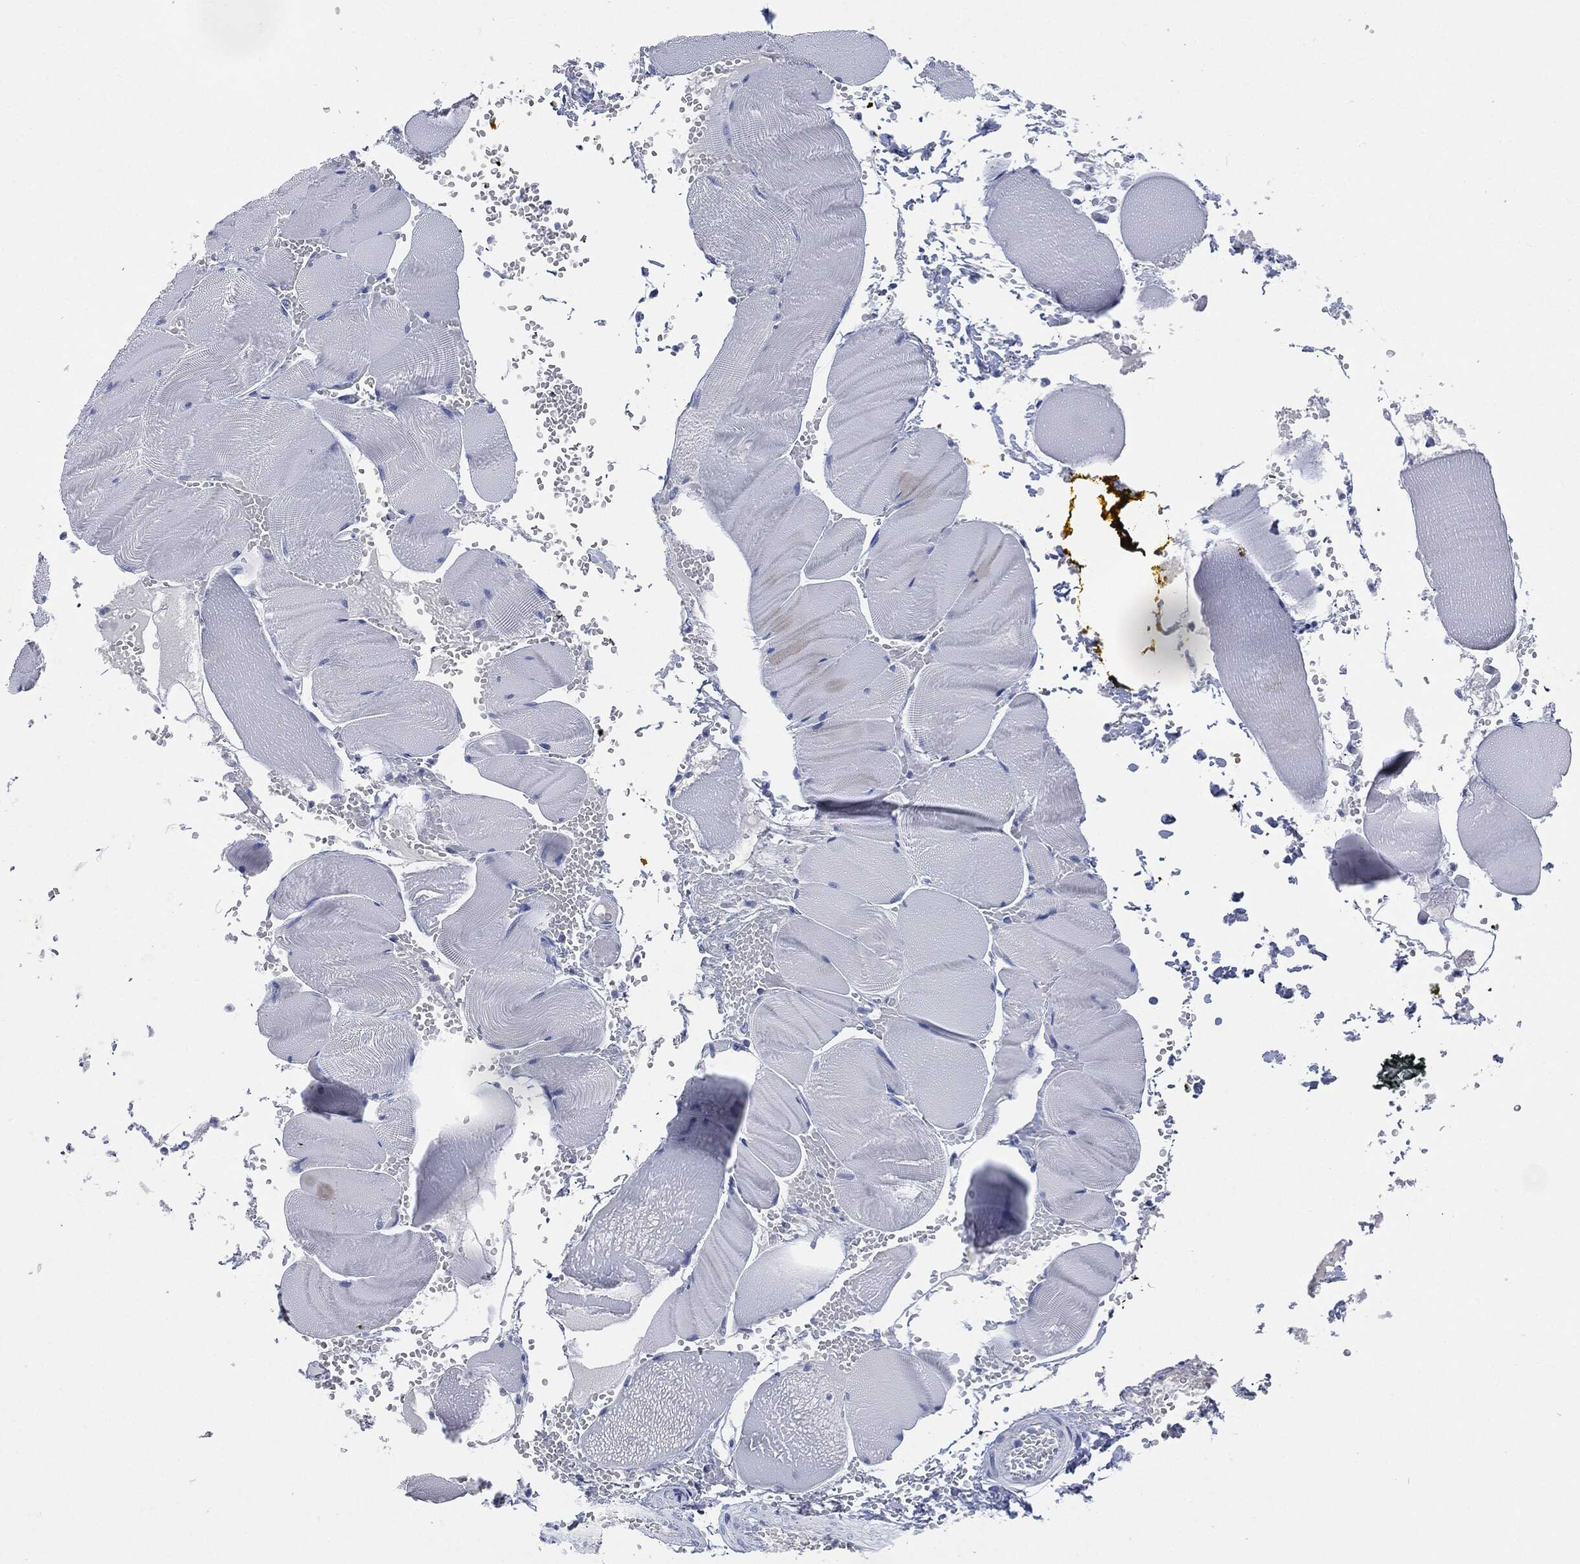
{"staining": {"intensity": "negative", "quantity": "none", "location": "none"}, "tissue": "skeletal muscle", "cell_type": "Myocytes", "image_type": "normal", "snomed": [{"axis": "morphology", "description": "Normal tissue, NOS"}, {"axis": "topography", "description": "Skeletal muscle"}], "caption": "The image shows no significant staining in myocytes of skeletal muscle. (DAB (3,3'-diaminobenzidine) immunohistochemistry (IHC), high magnification).", "gene": "MUC16", "patient": {"sex": "male", "age": 56}}